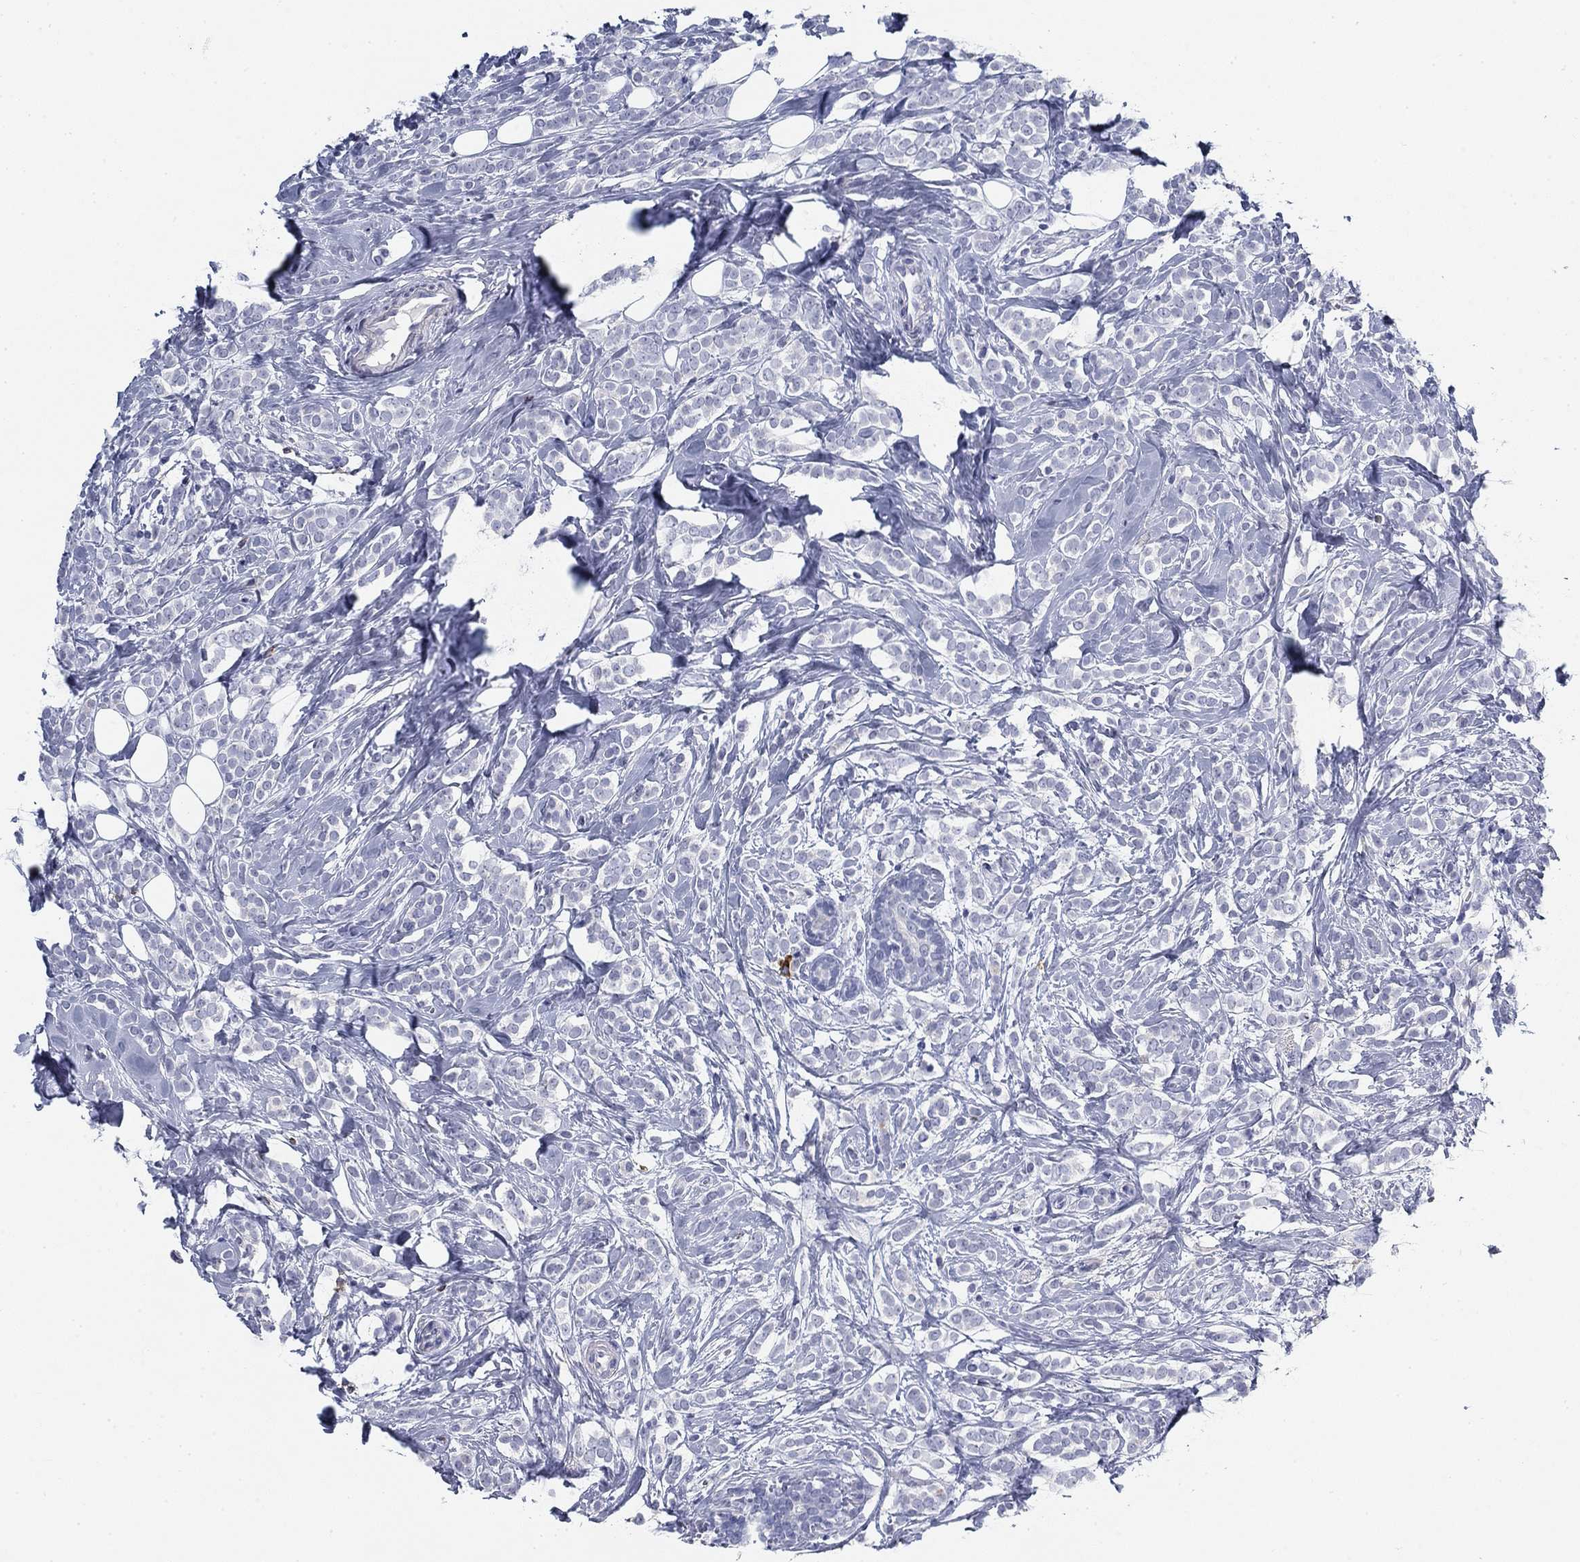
{"staining": {"intensity": "negative", "quantity": "none", "location": "none"}, "tissue": "breast cancer", "cell_type": "Tumor cells", "image_type": "cancer", "snomed": [{"axis": "morphology", "description": "Lobular carcinoma"}, {"axis": "topography", "description": "Breast"}], "caption": "IHC of human breast cancer reveals no positivity in tumor cells. The staining is performed using DAB (3,3'-diaminobenzidine) brown chromogen with nuclei counter-stained in using hematoxylin.", "gene": "CD79B", "patient": {"sex": "female", "age": 49}}